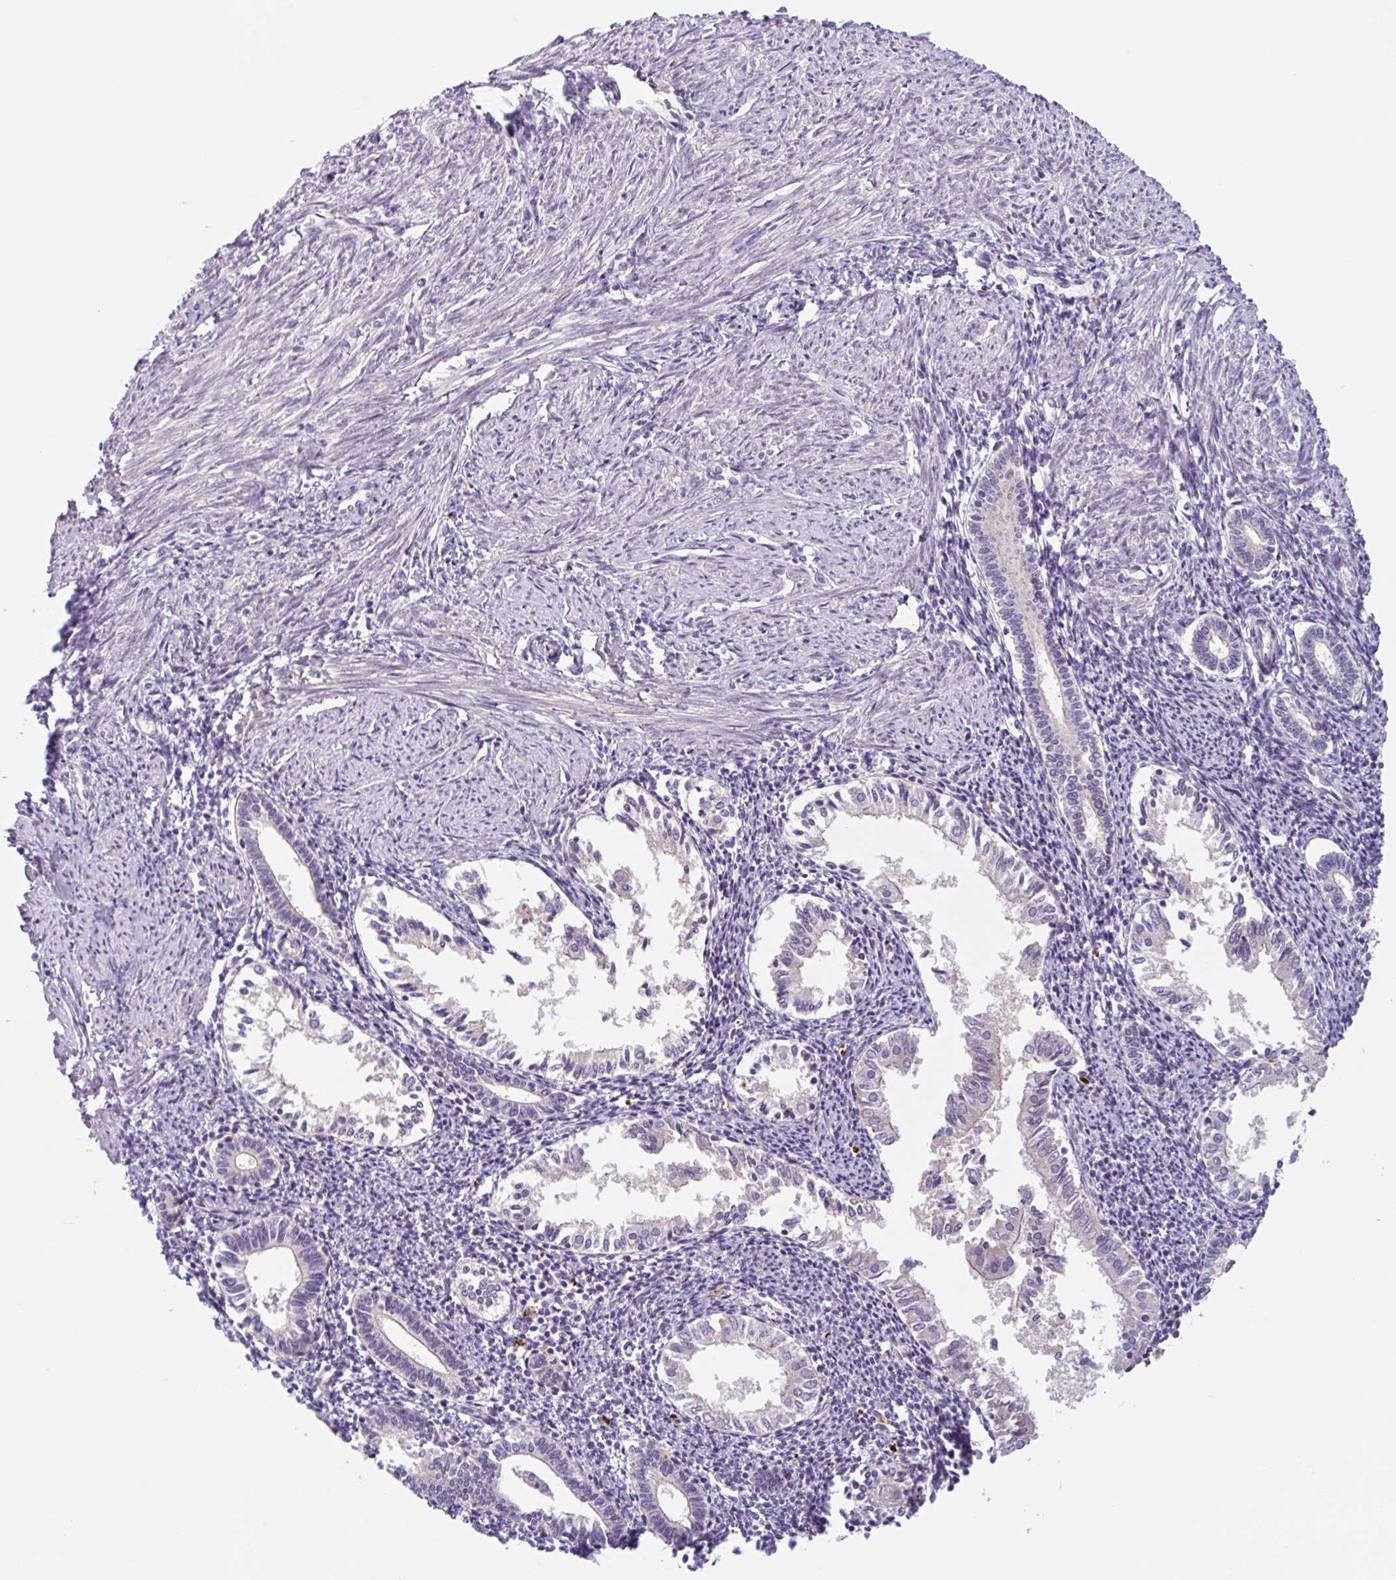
{"staining": {"intensity": "negative", "quantity": "none", "location": "none"}, "tissue": "endometrium", "cell_type": "Cells in endometrial stroma", "image_type": "normal", "snomed": [{"axis": "morphology", "description": "Normal tissue, NOS"}, {"axis": "topography", "description": "Endometrium"}], "caption": "Immunohistochemistry micrograph of benign endometrium: endometrium stained with DAB demonstrates no significant protein staining in cells in endometrial stroma.", "gene": "LENG9", "patient": {"sex": "female", "age": 41}}